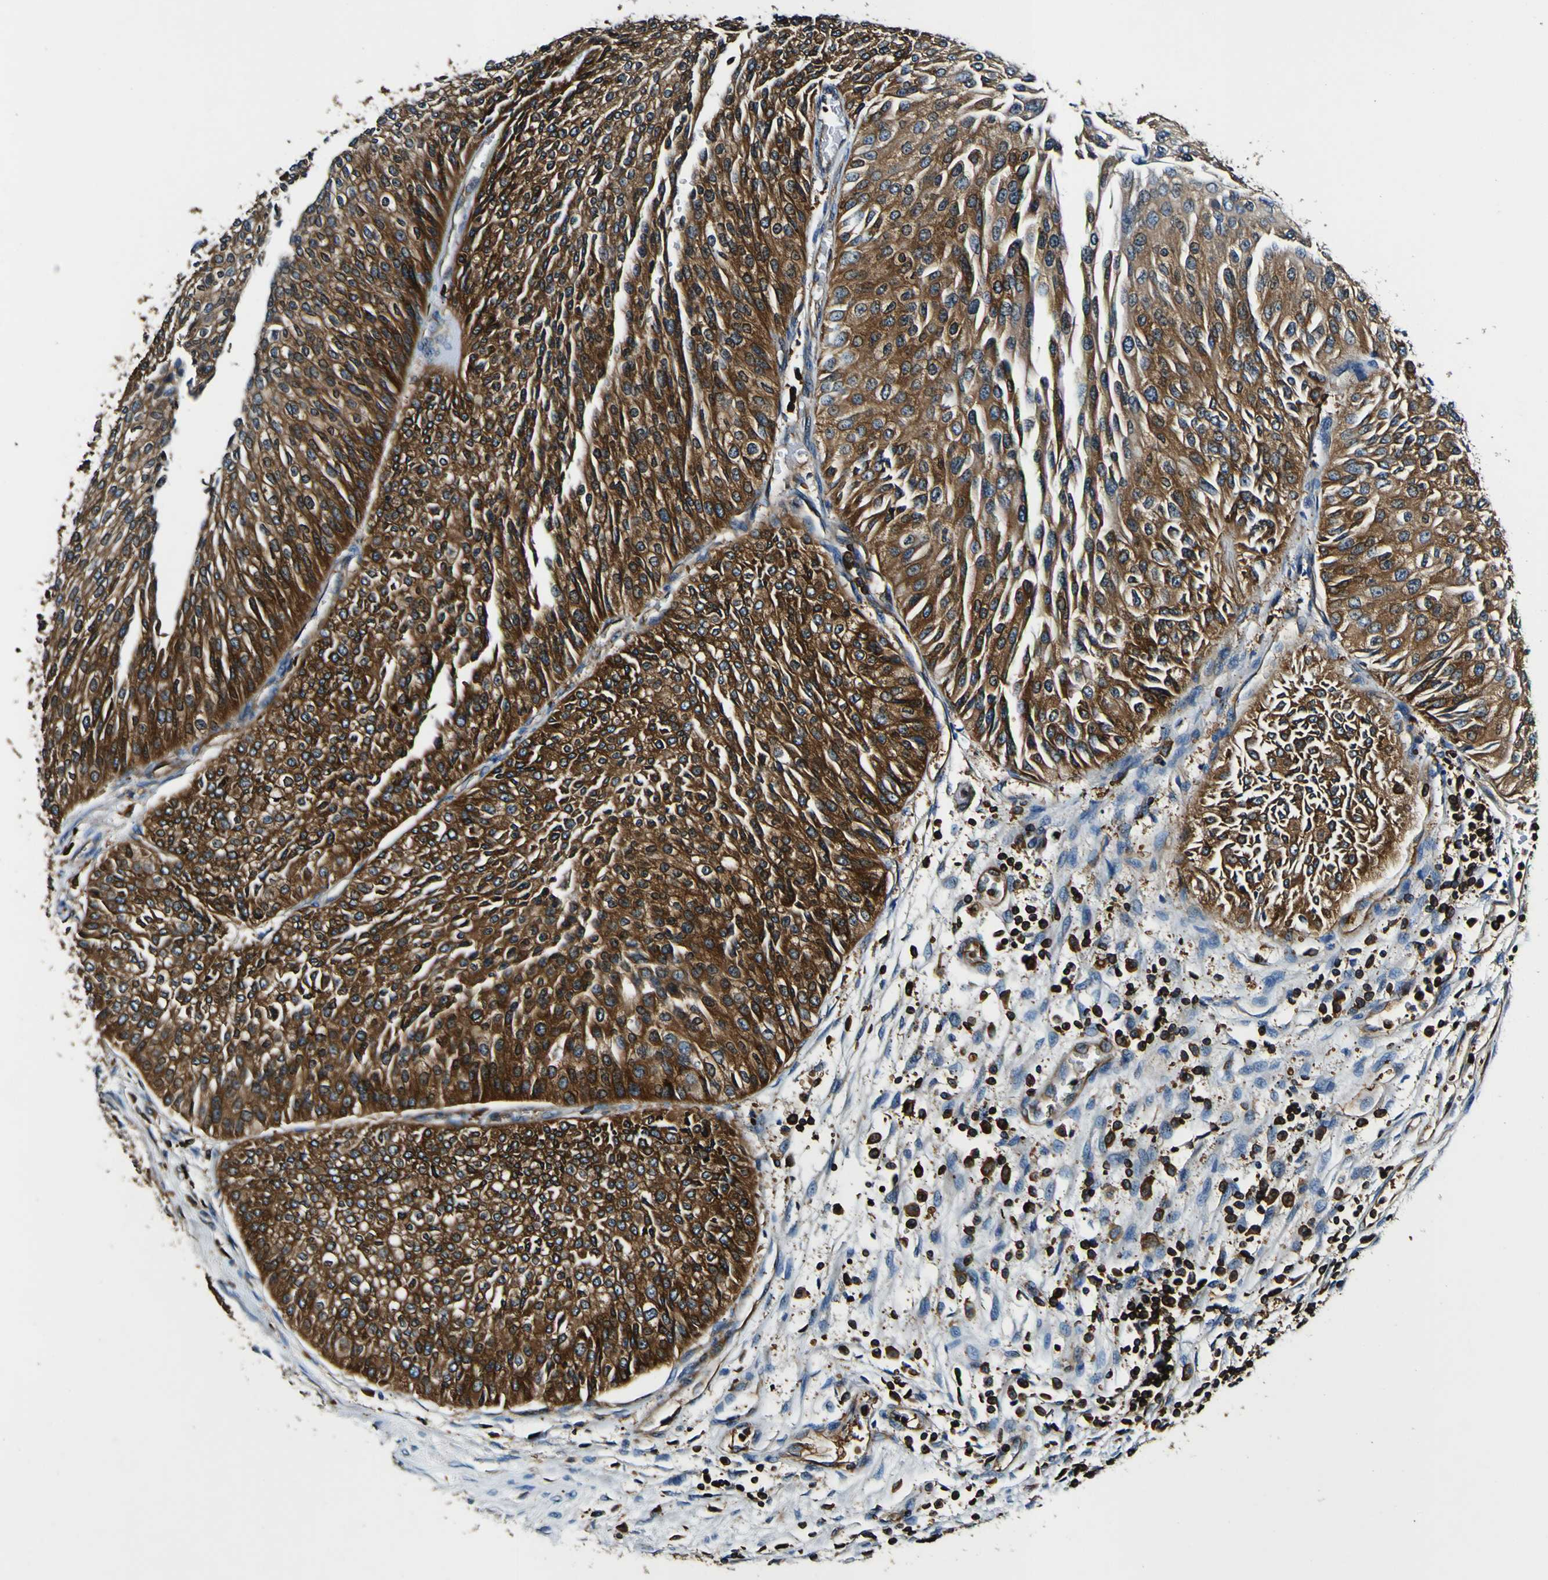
{"staining": {"intensity": "strong", "quantity": ">75%", "location": "cytoplasmic/membranous"}, "tissue": "urothelial cancer", "cell_type": "Tumor cells", "image_type": "cancer", "snomed": [{"axis": "morphology", "description": "Urothelial carcinoma, Low grade"}, {"axis": "topography", "description": "Urinary bladder"}], "caption": "Immunohistochemistry (IHC) staining of low-grade urothelial carcinoma, which reveals high levels of strong cytoplasmic/membranous staining in about >75% of tumor cells indicating strong cytoplasmic/membranous protein staining. The staining was performed using DAB (3,3'-diaminobenzidine) (brown) for protein detection and nuclei were counterstained in hematoxylin (blue).", "gene": "RHOT2", "patient": {"sex": "male", "age": 67}}